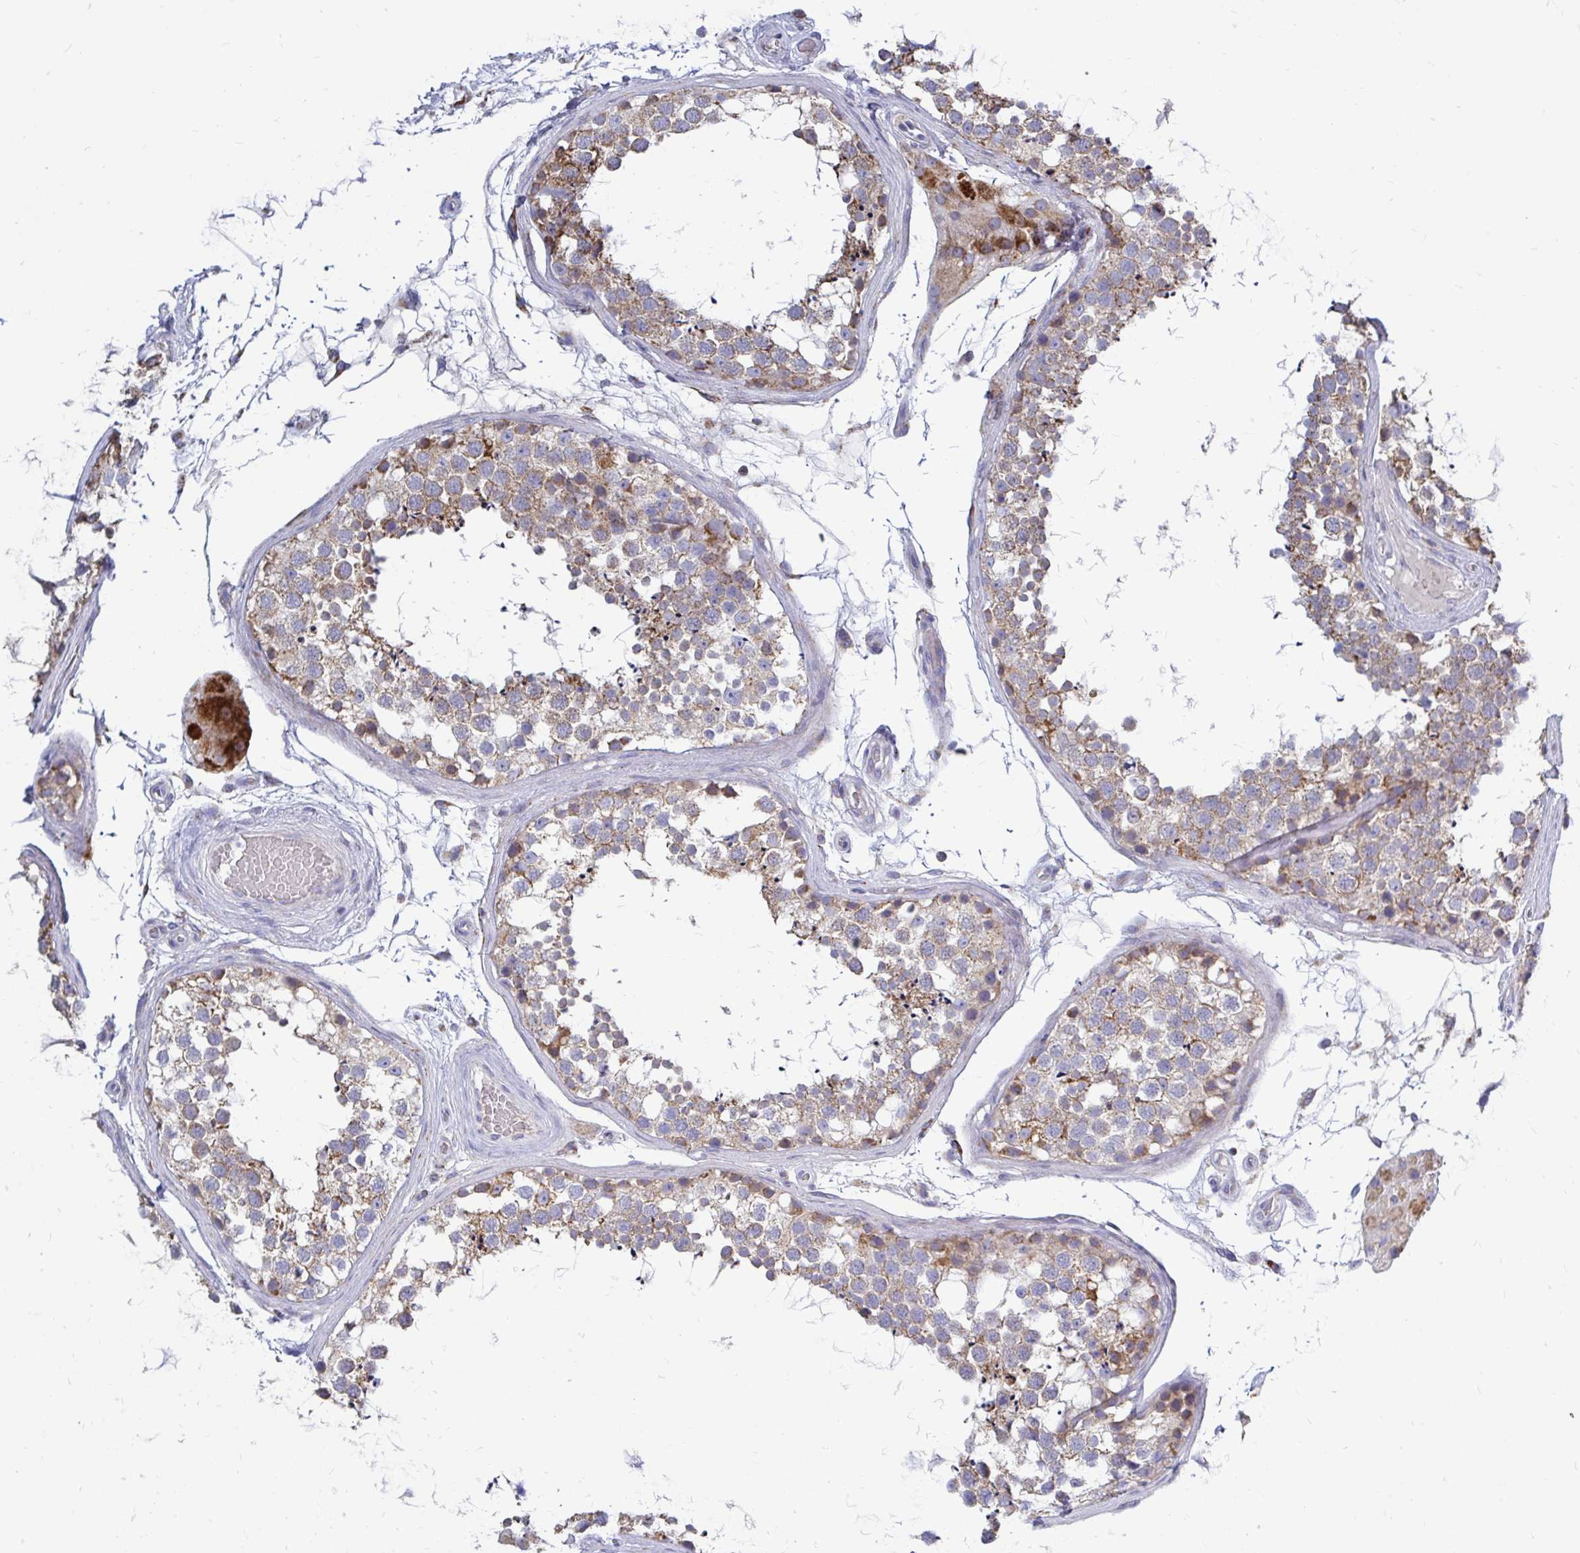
{"staining": {"intensity": "moderate", "quantity": ">75%", "location": "cytoplasmic/membranous"}, "tissue": "testis", "cell_type": "Cells in seminiferous ducts", "image_type": "normal", "snomed": [{"axis": "morphology", "description": "Normal tissue, NOS"}, {"axis": "morphology", "description": "Seminoma, NOS"}, {"axis": "topography", "description": "Testis"}], "caption": "Testis stained with immunohistochemistry (IHC) reveals moderate cytoplasmic/membranous positivity in about >75% of cells in seminiferous ducts.", "gene": "OR10R2", "patient": {"sex": "male", "age": 65}}